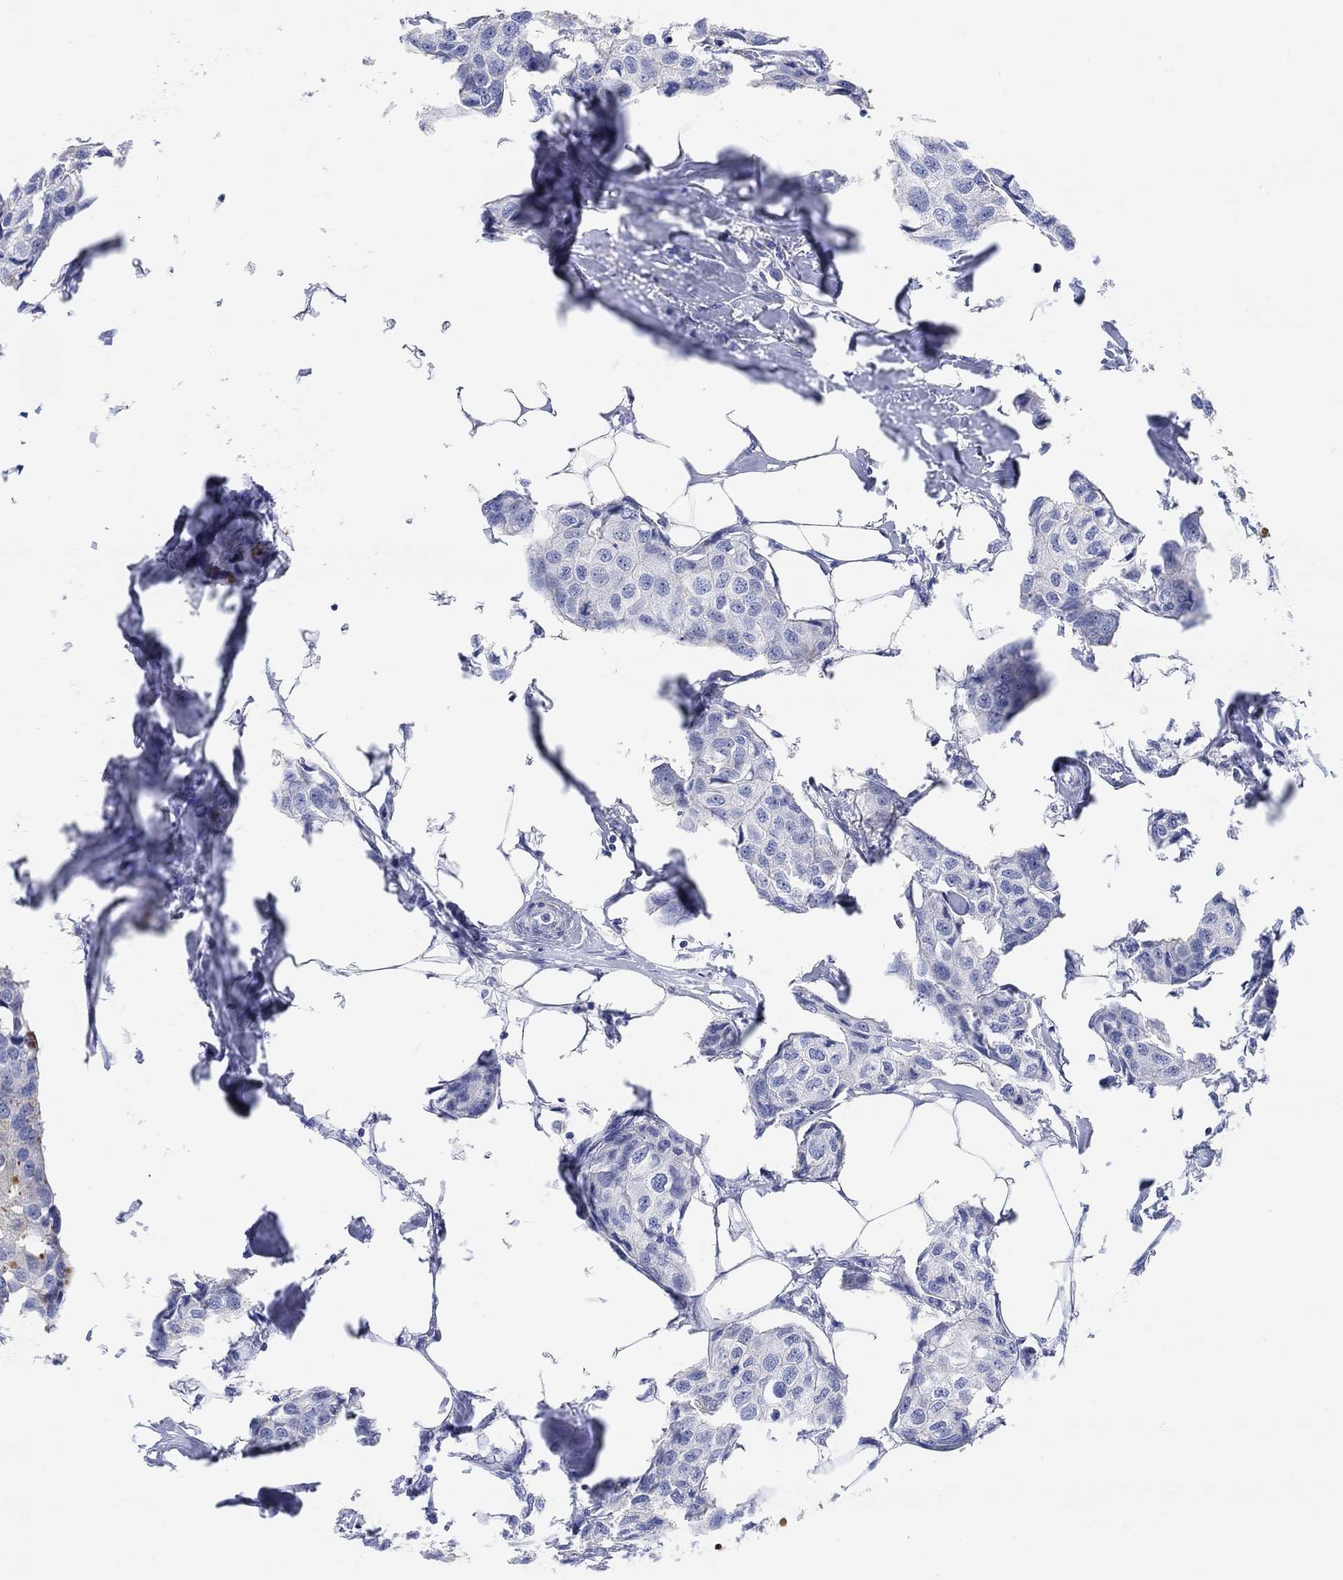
{"staining": {"intensity": "negative", "quantity": "none", "location": "none"}, "tissue": "breast cancer", "cell_type": "Tumor cells", "image_type": "cancer", "snomed": [{"axis": "morphology", "description": "Duct carcinoma"}, {"axis": "topography", "description": "Breast"}], "caption": "Immunohistochemistry (IHC) of breast cancer (infiltrating ductal carcinoma) demonstrates no expression in tumor cells. The staining is performed using DAB brown chromogen with nuclei counter-stained in using hematoxylin.", "gene": "XIRP2", "patient": {"sex": "female", "age": 80}}